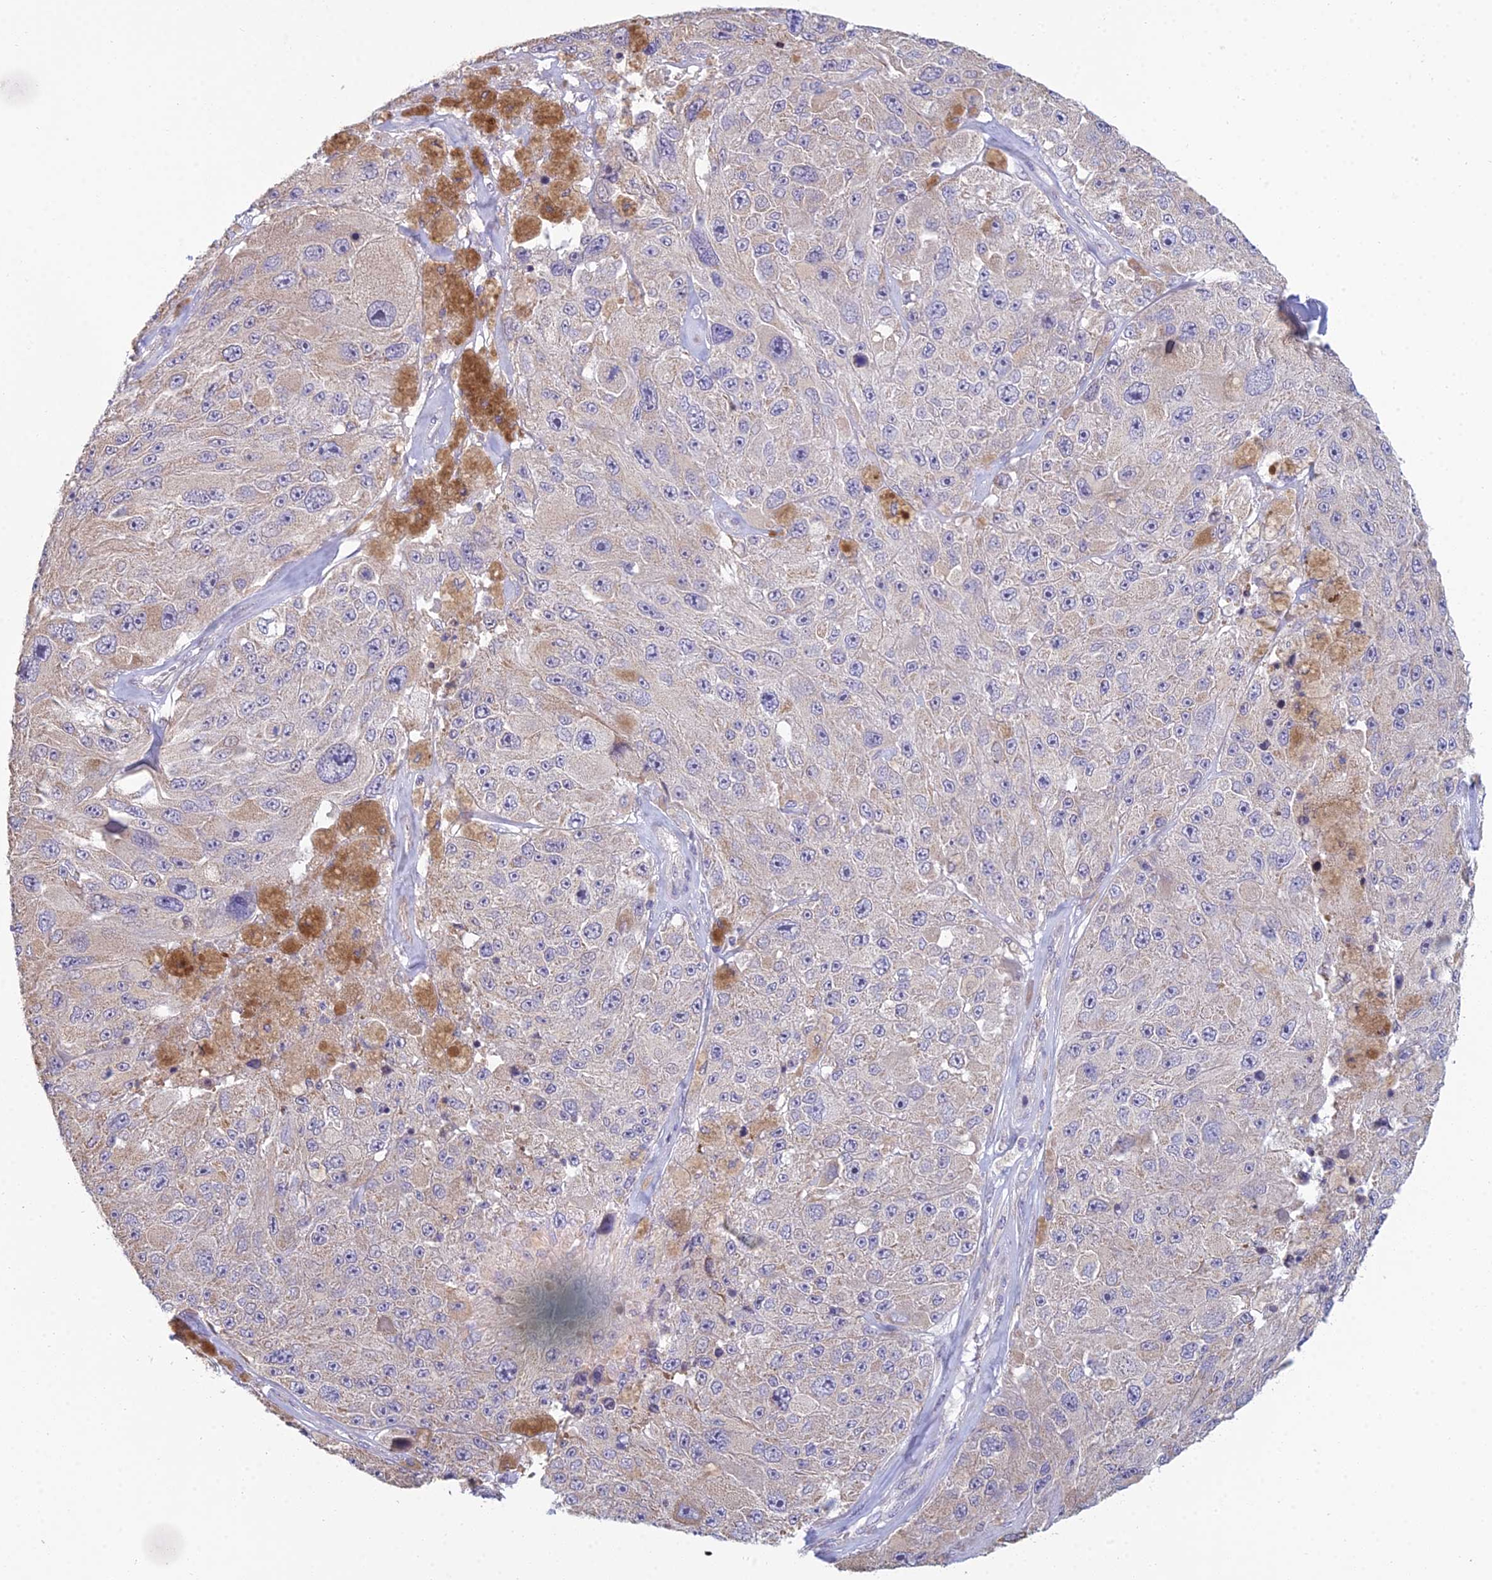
{"staining": {"intensity": "negative", "quantity": "none", "location": "none"}, "tissue": "melanoma", "cell_type": "Tumor cells", "image_type": "cancer", "snomed": [{"axis": "morphology", "description": "Malignant melanoma, Metastatic site"}, {"axis": "topography", "description": "Lymph node"}], "caption": "The immunohistochemistry (IHC) photomicrograph has no significant expression in tumor cells of melanoma tissue.", "gene": "CFAP206", "patient": {"sex": "male", "age": 62}}